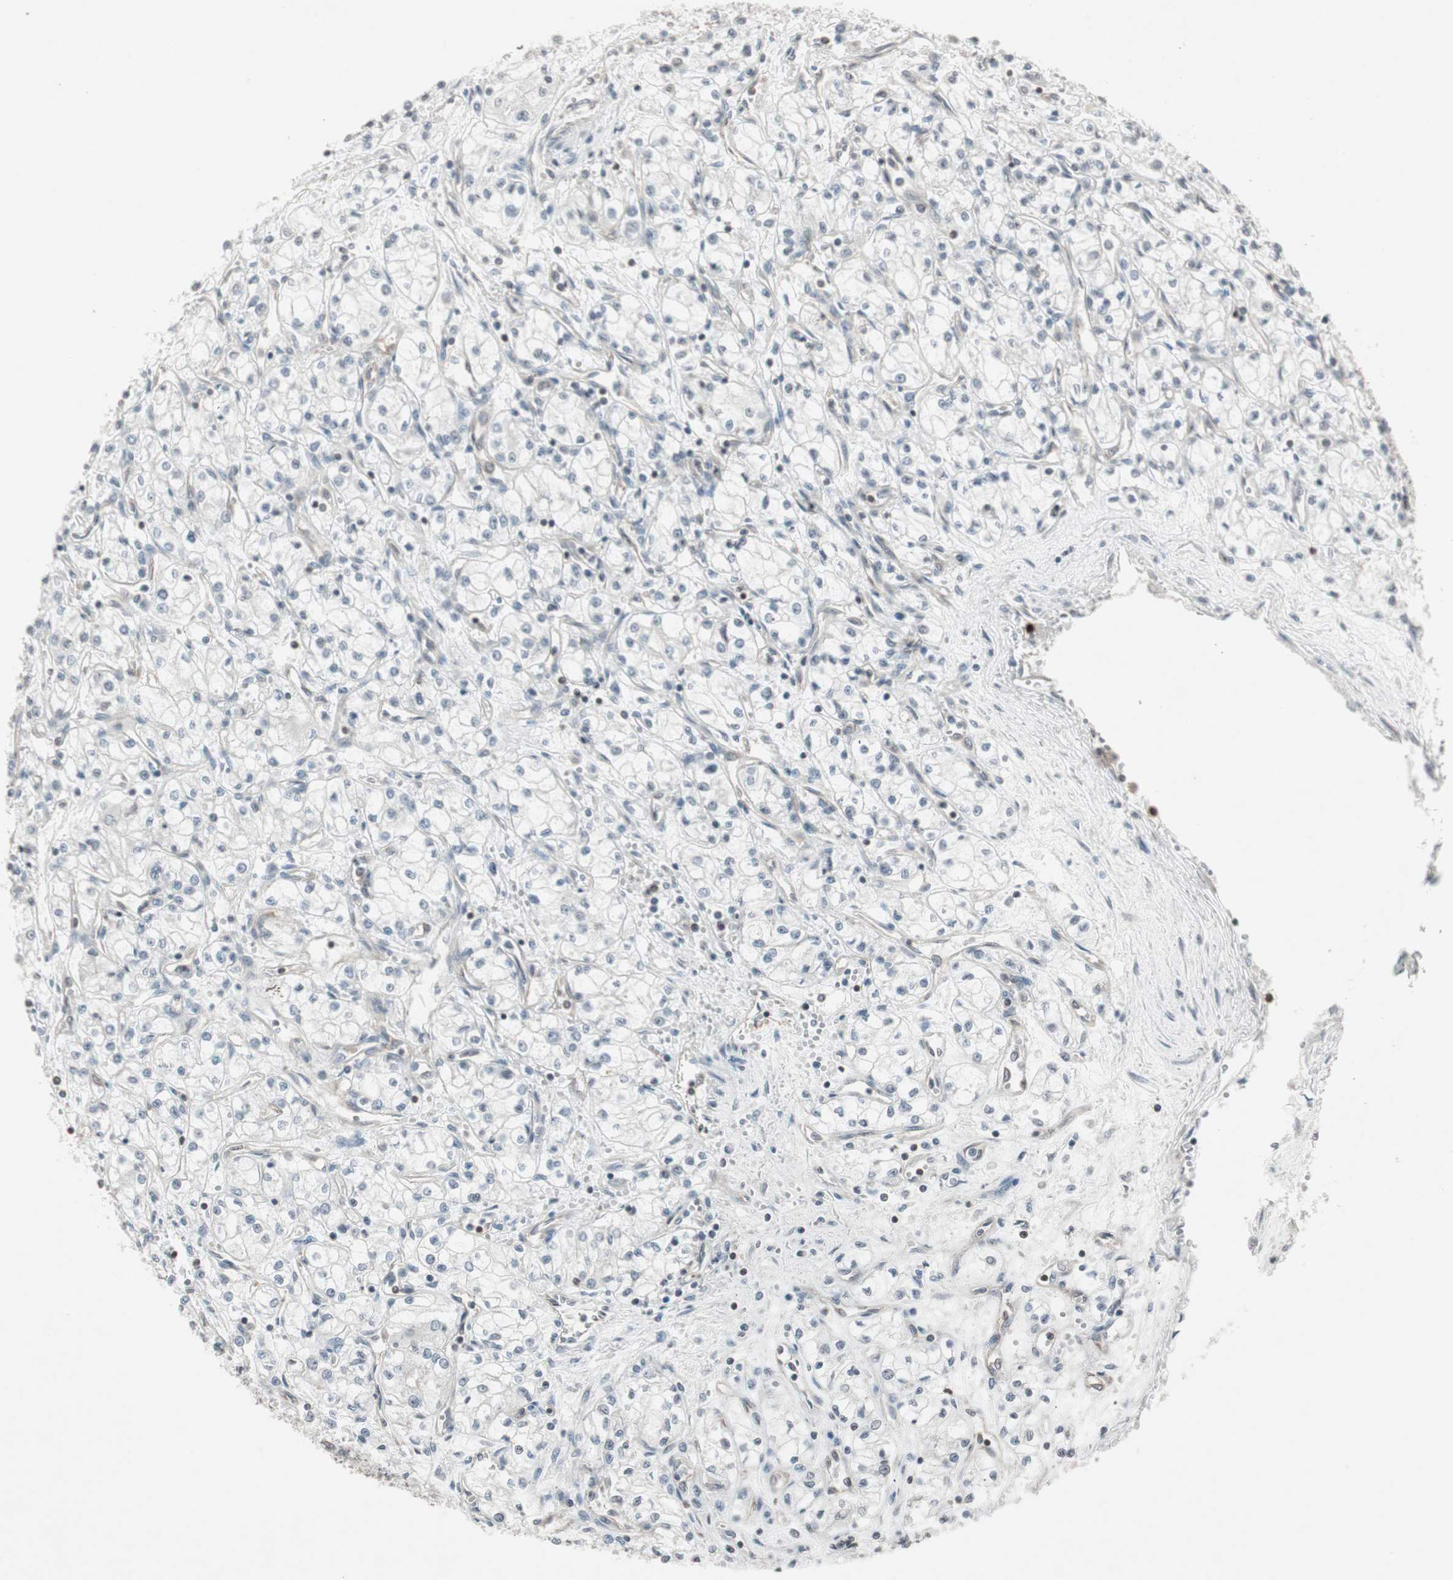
{"staining": {"intensity": "negative", "quantity": "none", "location": "none"}, "tissue": "renal cancer", "cell_type": "Tumor cells", "image_type": "cancer", "snomed": [{"axis": "morphology", "description": "Normal tissue, NOS"}, {"axis": "morphology", "description": "Adenocarcinoma, NOS"}, {"axis": "topography", "description": "Kidney"}], "caption": "Immunohistochemistry histopathology image of human renal adenocarcinoma stained for a protein (brown), which shows no expression in tumor cells. Brightfield microscopy of immunohistochemistry stained with DAB (3,3'-diaminobenzidine) (brown) and hematoxylin (blue), captured at high magnification.", "gene": "ARHGEF1", "patient": {"sex": "male", "age": 59}}